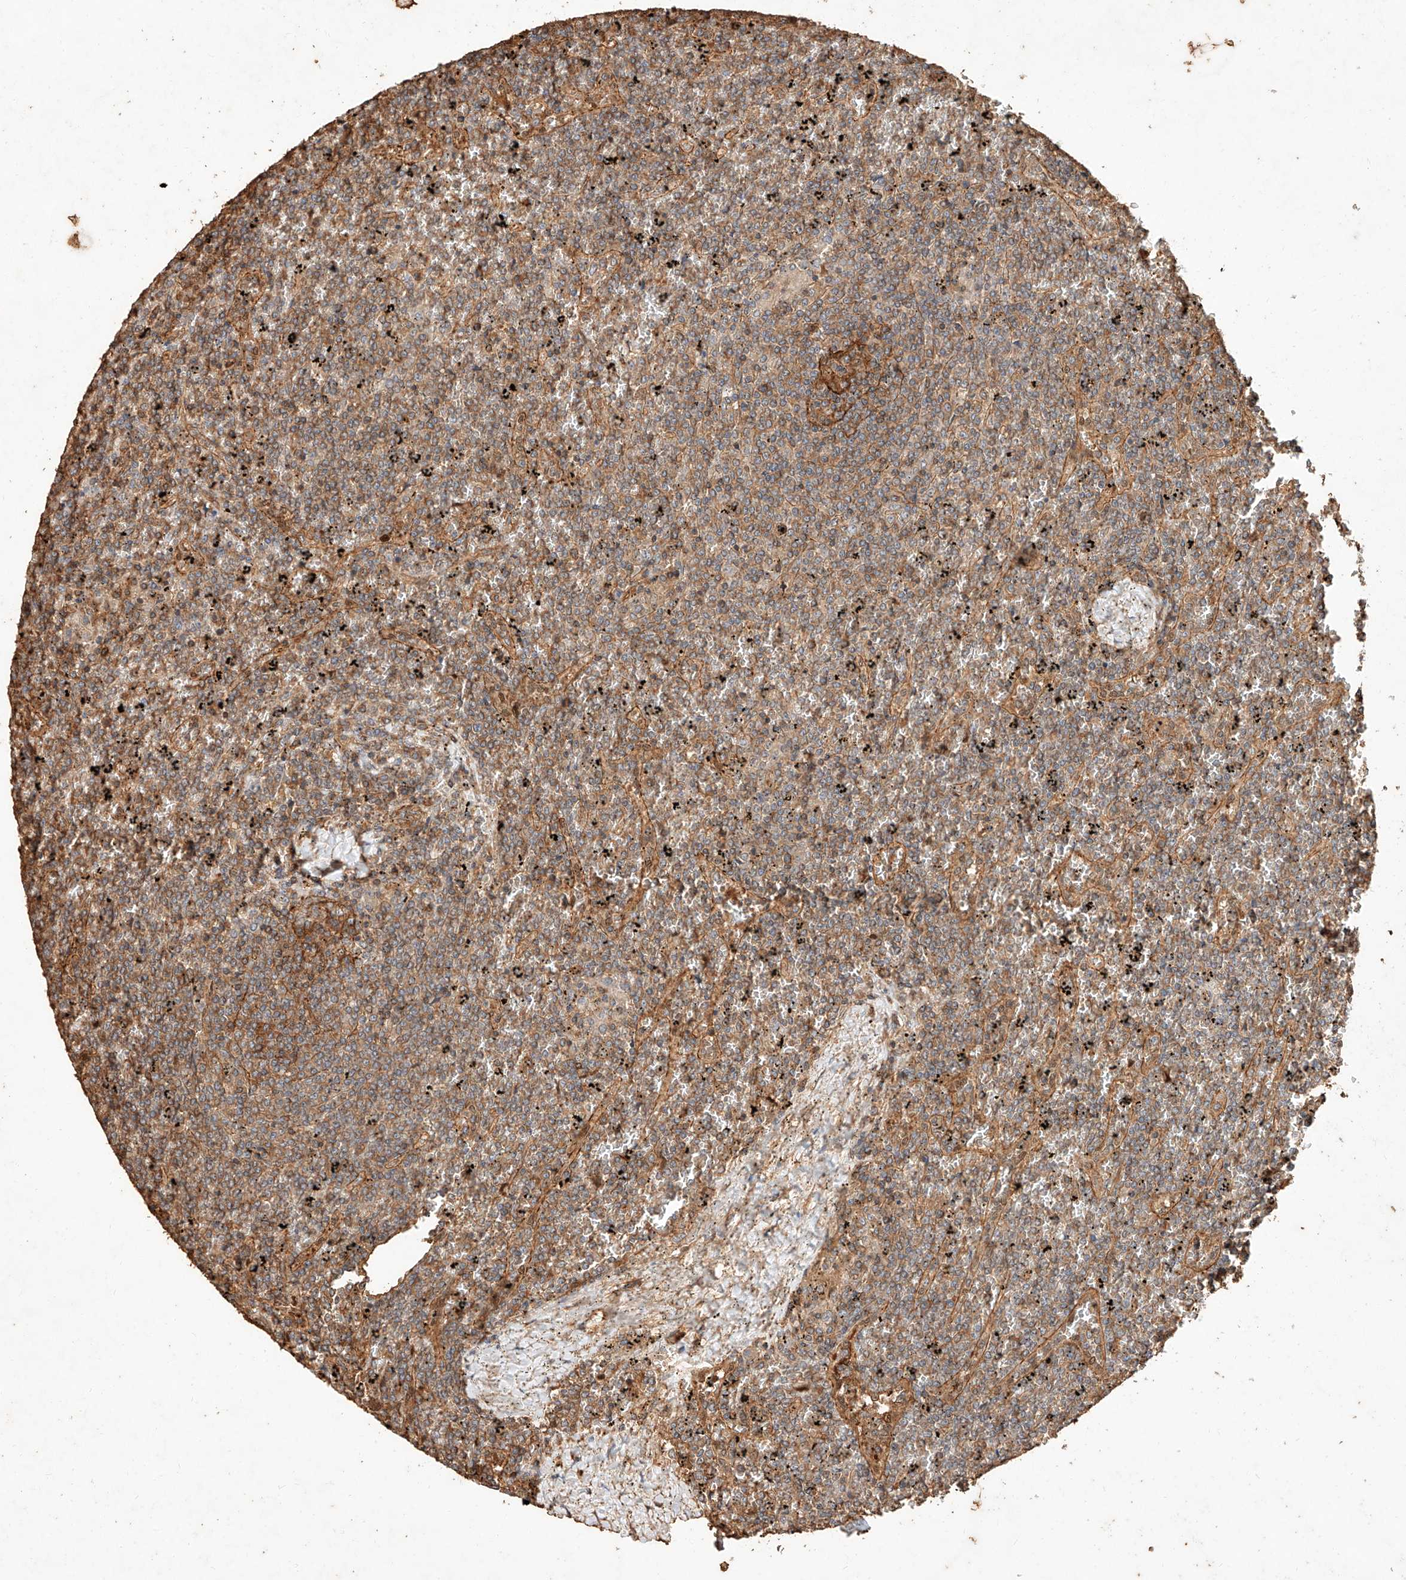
{"staining": {"intensity": "moderate", "quantity": "<25%", "location": "cytoplasmic/membranous"}, "tissue": "lymphoma", "cell_type": "Tumor cells", "image_type": "cancer", "snomed": [{"axis": "morphology", "description": "Malignant lymphoma, non-Hodgkin's type, Low grade"}, {"axis": "topography", "description": "Spleen"}], "caption": "Lymphoma was stained to show a protein in brown. There is low levels of moderate cytoplasmic/membranous positivity in about <25% of tumor cells. (Brightfield microscopy of DAB IHC at high magnification).", "gene": "GHDC", "patient": {"sex": "female", "age": 19}}